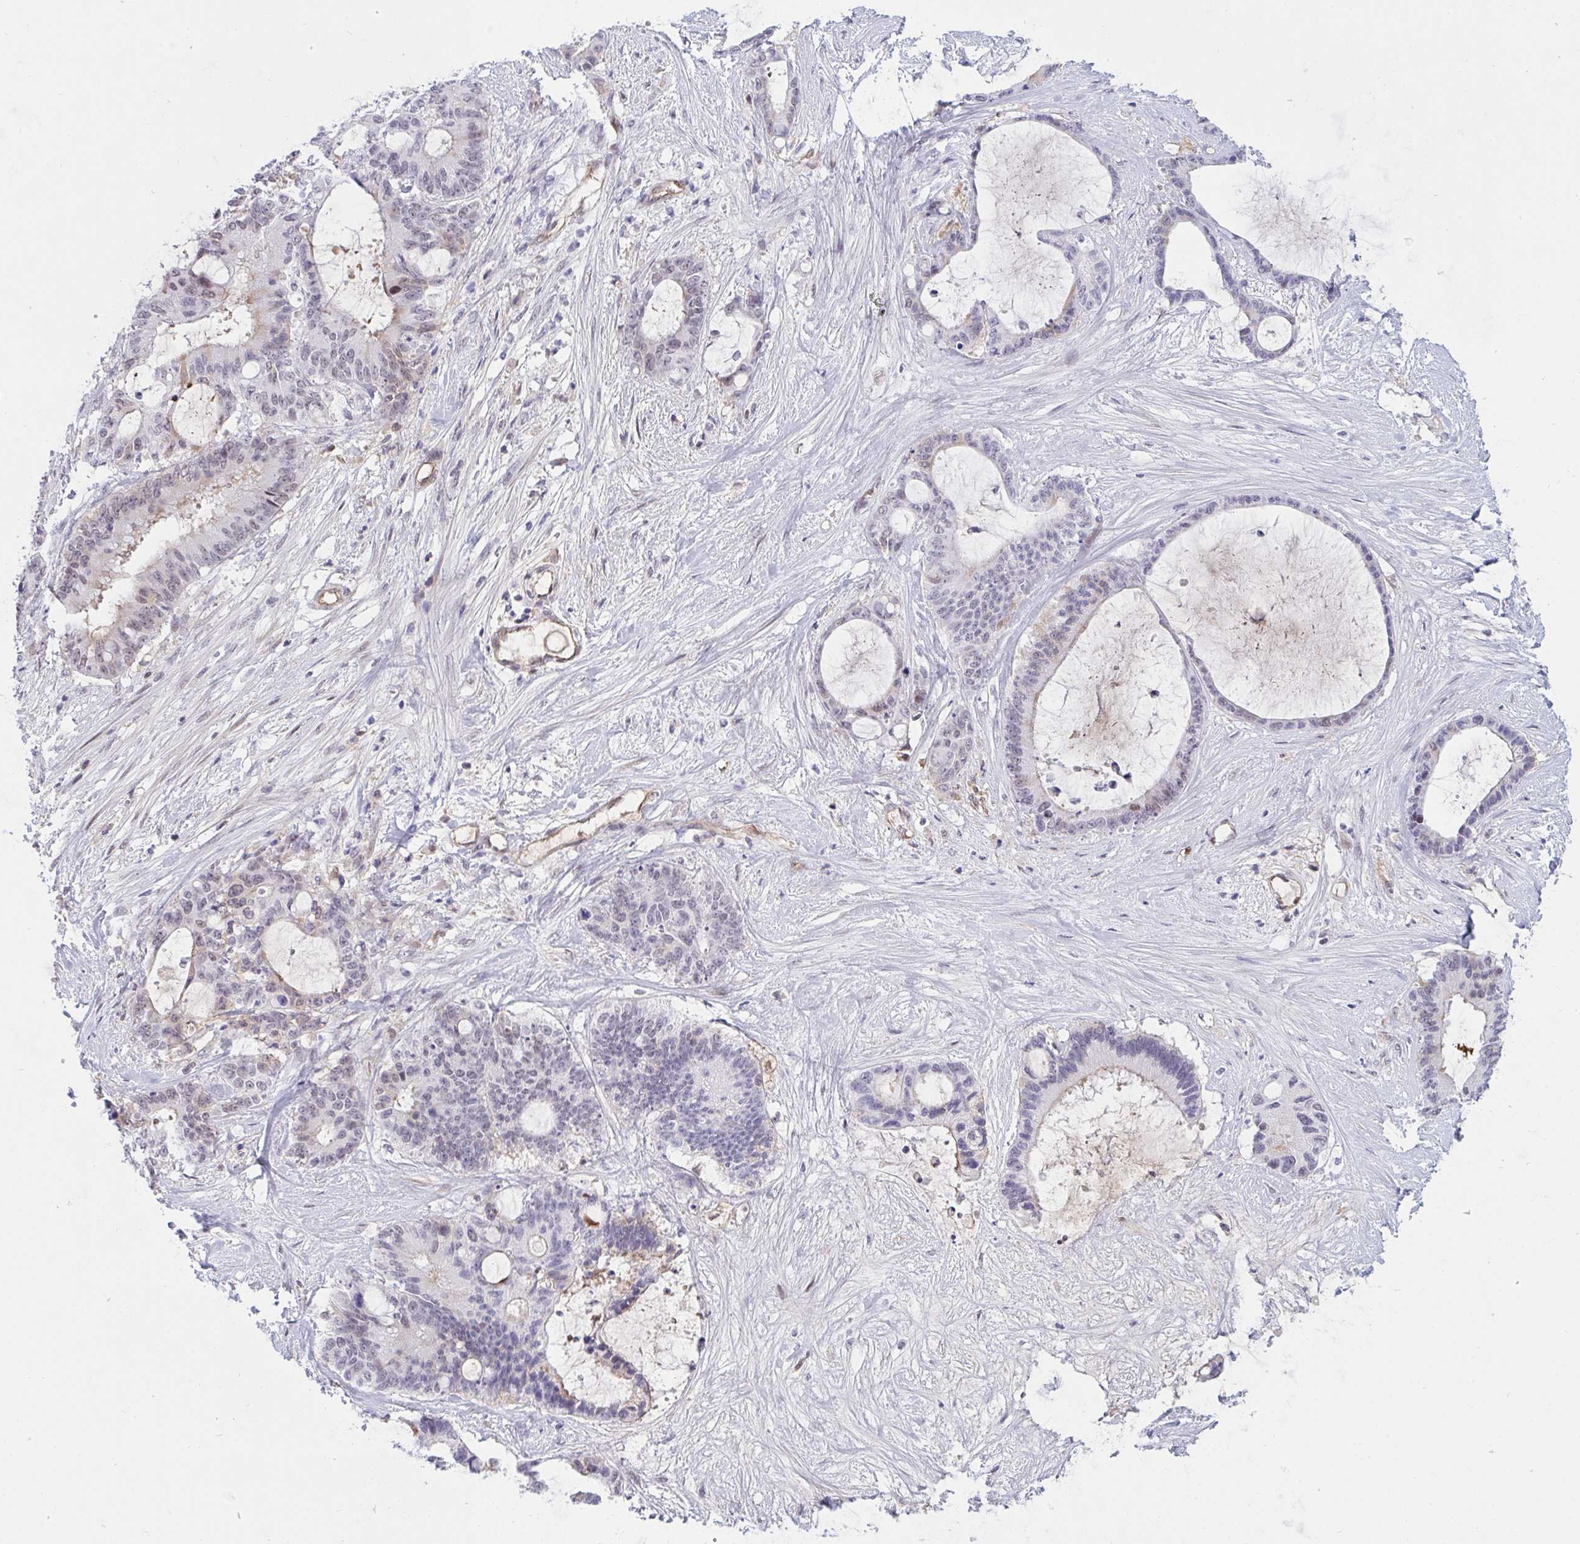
{"staining": {"intensity": "weak", "quantity": "<25%", "location": "nuclear"}, "tissue": "liver cancer", "cell_type": "Tumor cells", "image_type": "cancer", "snomed": [{"axis": "morphology", "description": "Normal tissue, NOS"}, {"axis": "morphology", "description": "Cholangiocarcinoma"}, {"axis": "topography", "description": "Liver"}, {"axis": "topography", "description": "Peripheral nerve tissue"}], "caption": "There is no significant staining in tumor cells of cholangiocarcinoma (liver). (Stains: DAB immunohistochemistry (IHC) with hematoxylin counter stain, Microscopy: brightfield microscopy at high magnification).", "gene": "DSCAML1", "patient": {"sex": "female", "age": 73}}